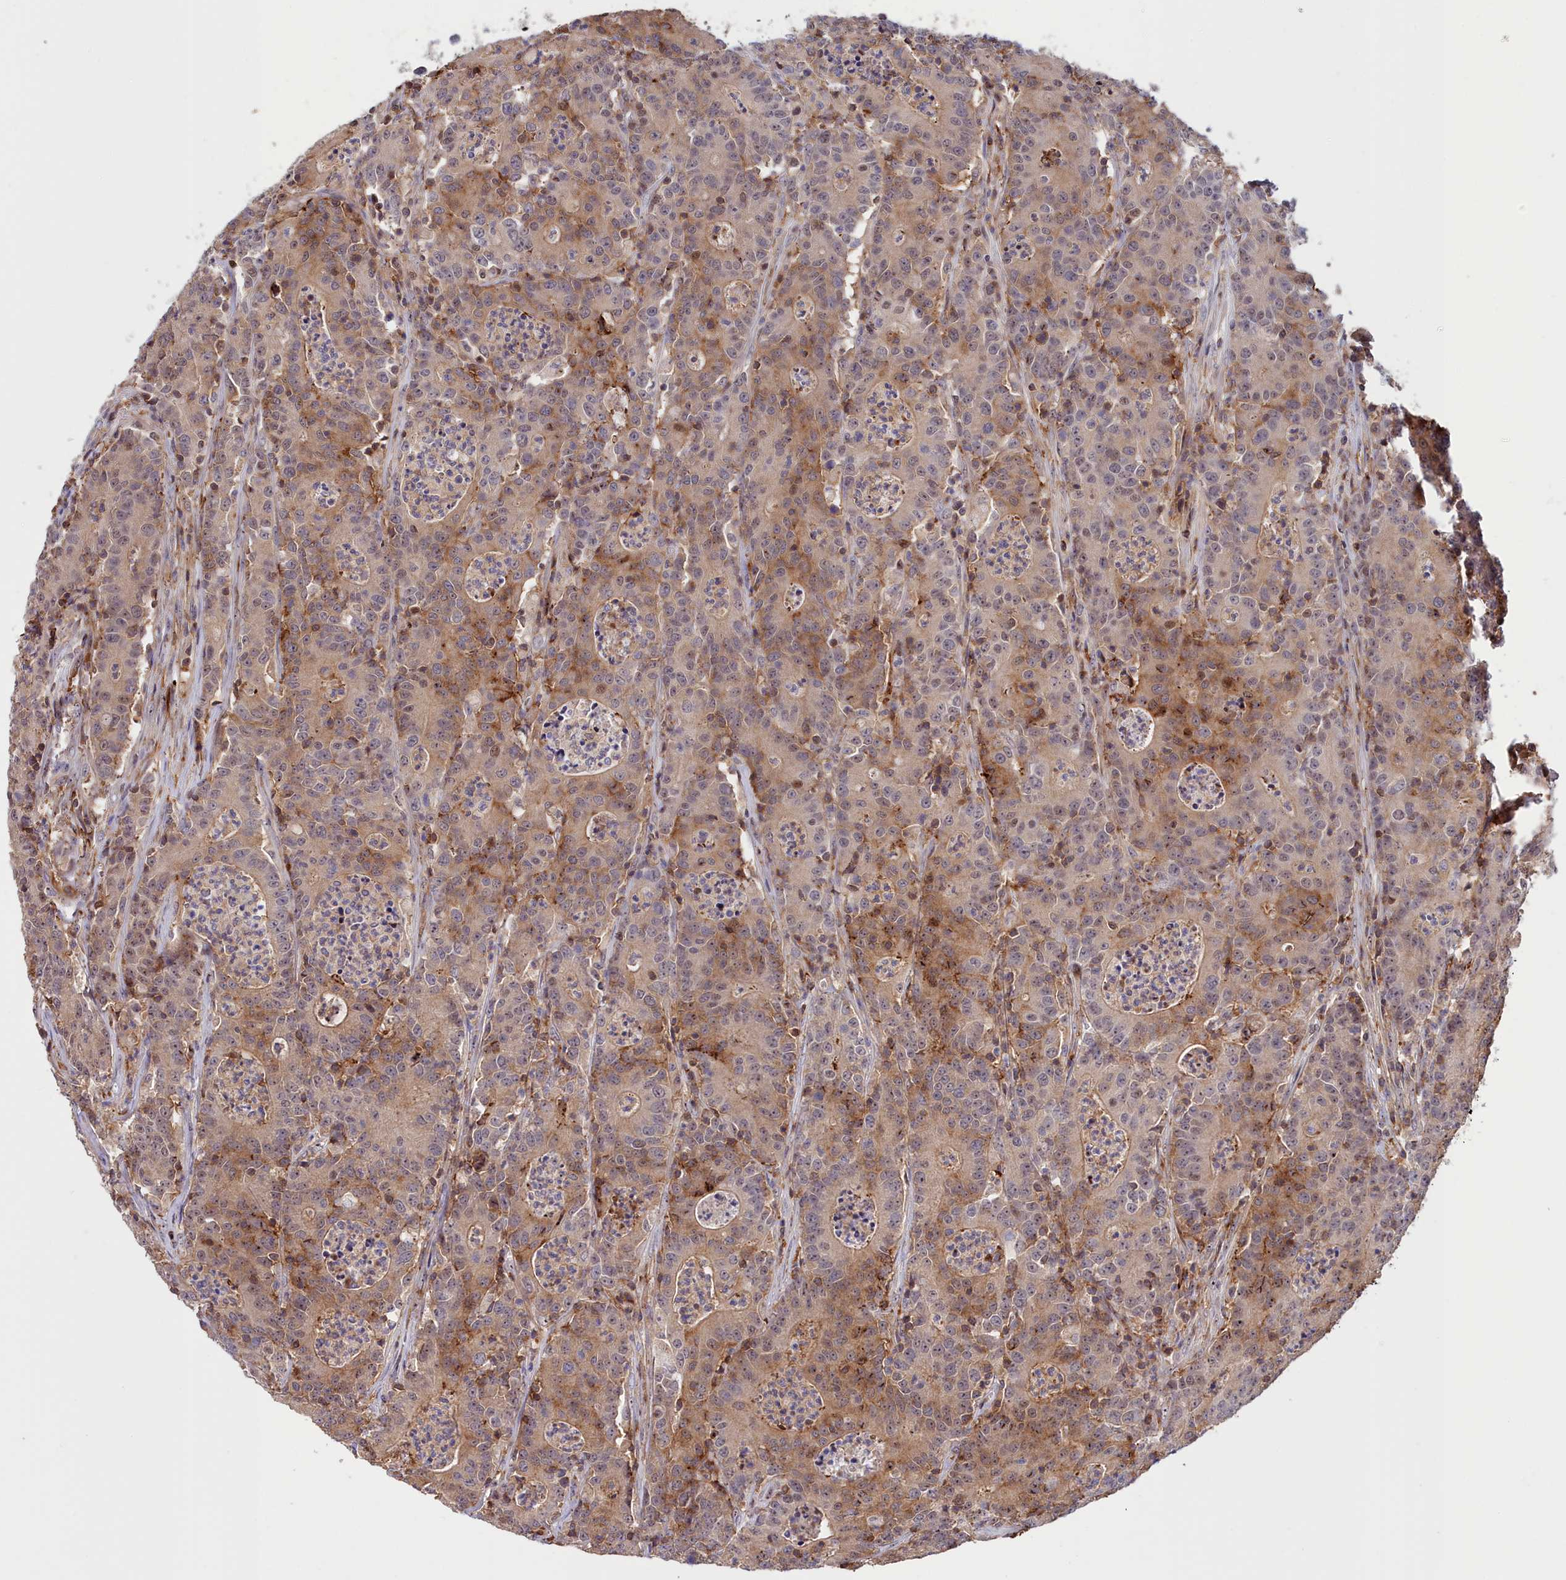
{"staining": {"intensity": "weak", "quantity": "<25%", "location": "cytoplasmic/membranous"}, "tissue": "colorectal cancer", "cell_type": "Tumor cells", "image_type": "cancer", "snomed": [{"axis": "morphology", "description": "Adenocarcinoma, NOS"}, {"axis": "topography", "description": "Colon"}], "caption": "High power microscopy micrograph of an immunohistochemistry photomicrograph of colorectal cancer (adenocarcinoma), revealing no significant staining in tumor cells. (IHC, brightfield microscopy, high magnification).", "gene": "NEURL4", "patient": {"sex": "male", "age": 83}}